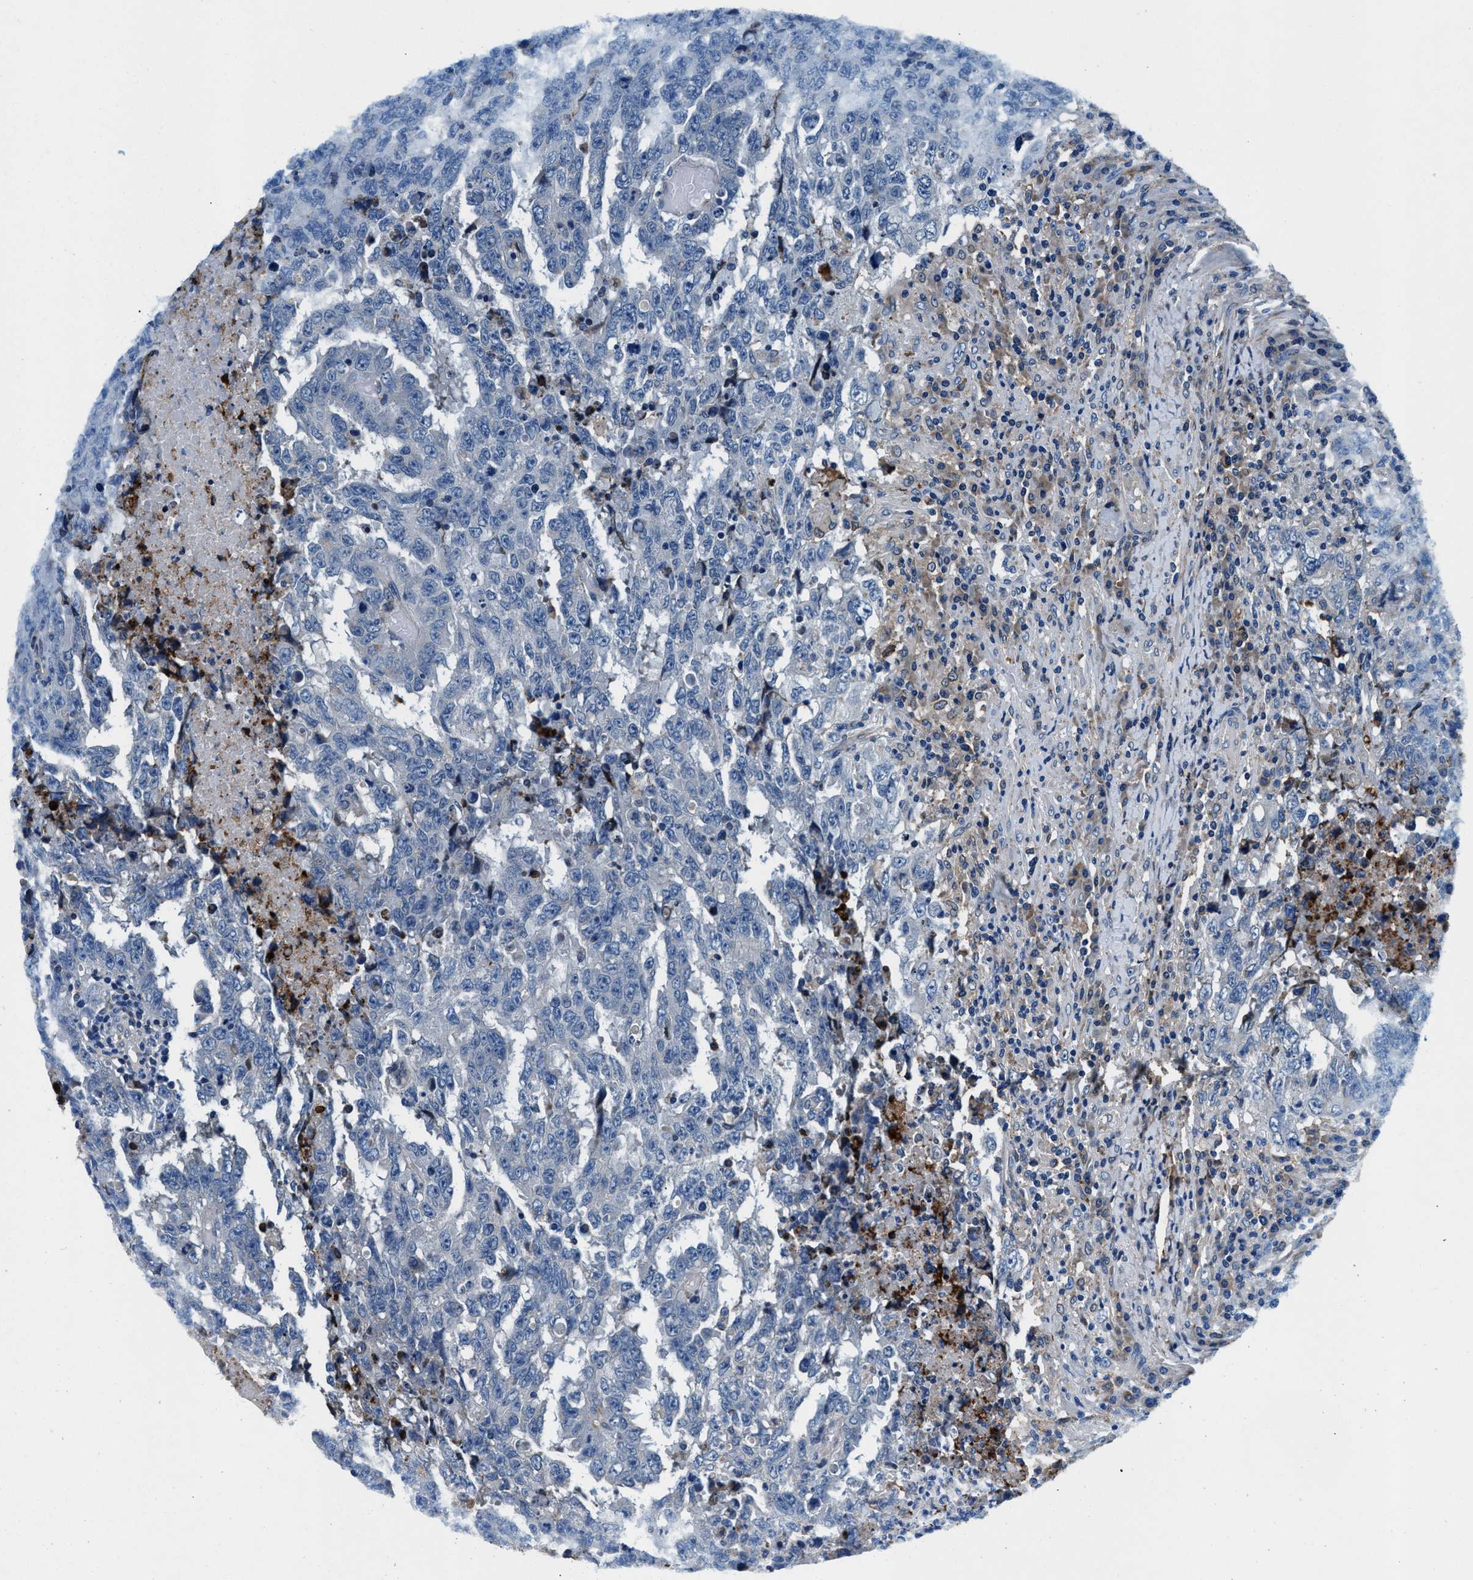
{"staining": {"intensity": "negative", "quantity": "none", "location": "none"}, "tissue": "testis cancer", "cell_type": "Tumor cells", "image_type": "cancer", "snomed": [{"axis": "morphology", "description": "Necrosis, NOS"}, {"axis": "morphology", "description": "Carcinoma, Embryonal, NOS"}, {"axis": "topography", "description": "Testis"}], "caption": "Protein analysis of testis cancer displays no significant staining in tumor cells.", "gene": "SLFN11", "patient": {"sex": "male", "age": 19}}